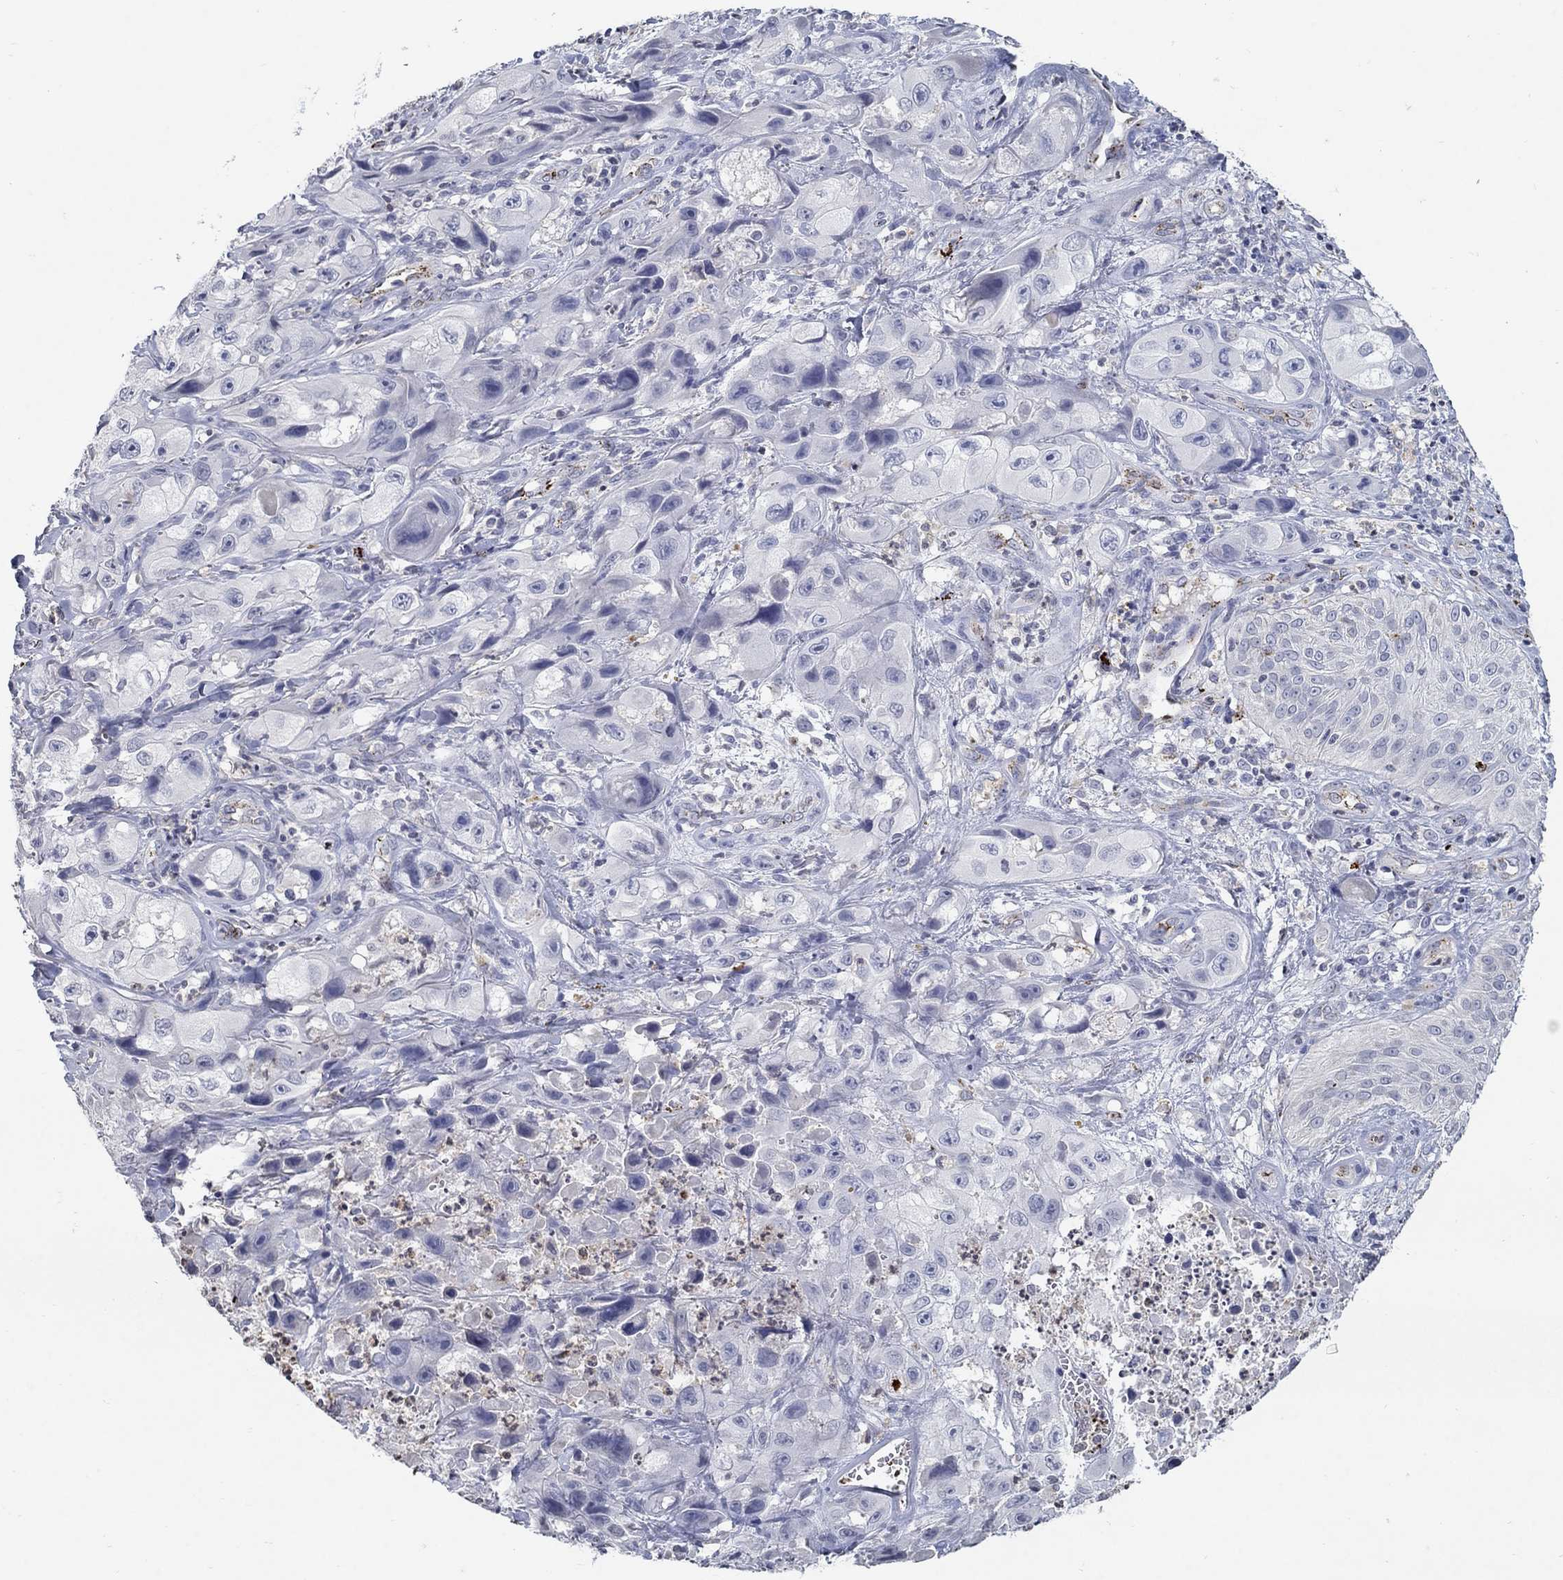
{"staining": {"intensity": "negative", "quantity": "none", "location": "none"}, "tissue": "skin cancer", "cell_type": "Tumor cells", "image_type": "cancer", "snomed": [{"axis": "morphology", "description": "Squamous cell carcinoma, NOS"}, {"axis": "topography", "description": "Skin"}, {"axis": "topography", "description": "Subcutis"}], "caption": "Human skin squamous cell carcinoma stained for a protein using immunohistochemistry demonstrates no staining in tumor cells.", "gene": "TINAG", "patient": {"sex": "male", "age": 73}}